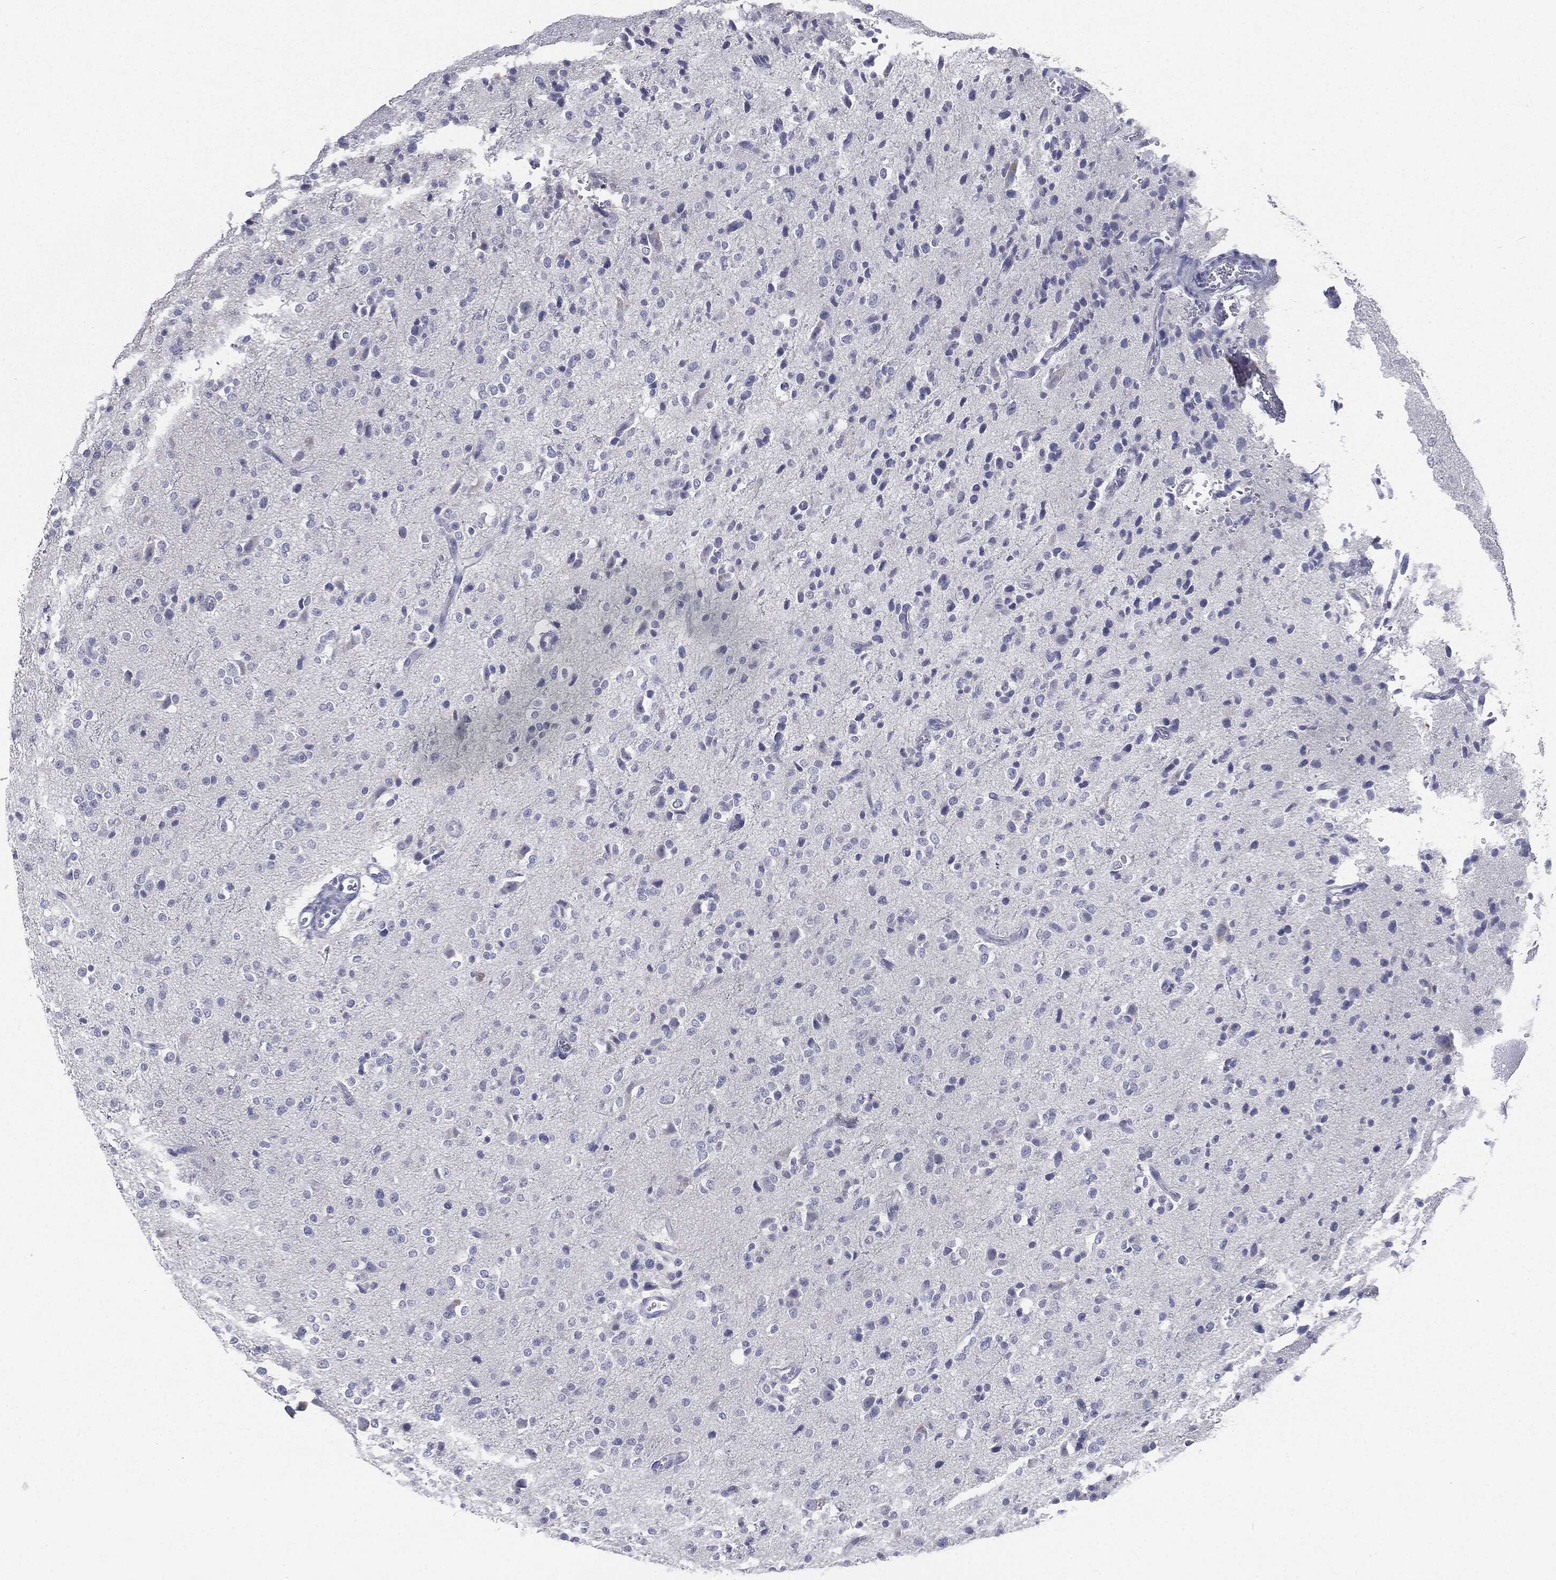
{"staining": {"intensity": "negative", "quantity": "none", "location": "none"}, "tissue": "glioma", "cell_type": "Tumor cells", "image_type": "cancer", "snomed": [{"axis": "morphology", "description": "Glioma, malignant, Low grade"}, {"axis": "topography", "description": "Brain"}], "caption": "An immunohistochemistry (IHC) histopathology image of low-grade glioma (malignant) is shown. There is no staining in tumor cells of low-grade glioma (malignant). (Brightfield microscopy of DAB immunohistochemistry at high magnification).", "gene": "CGB1", "patient": {"sex": "male", "age": 41}}